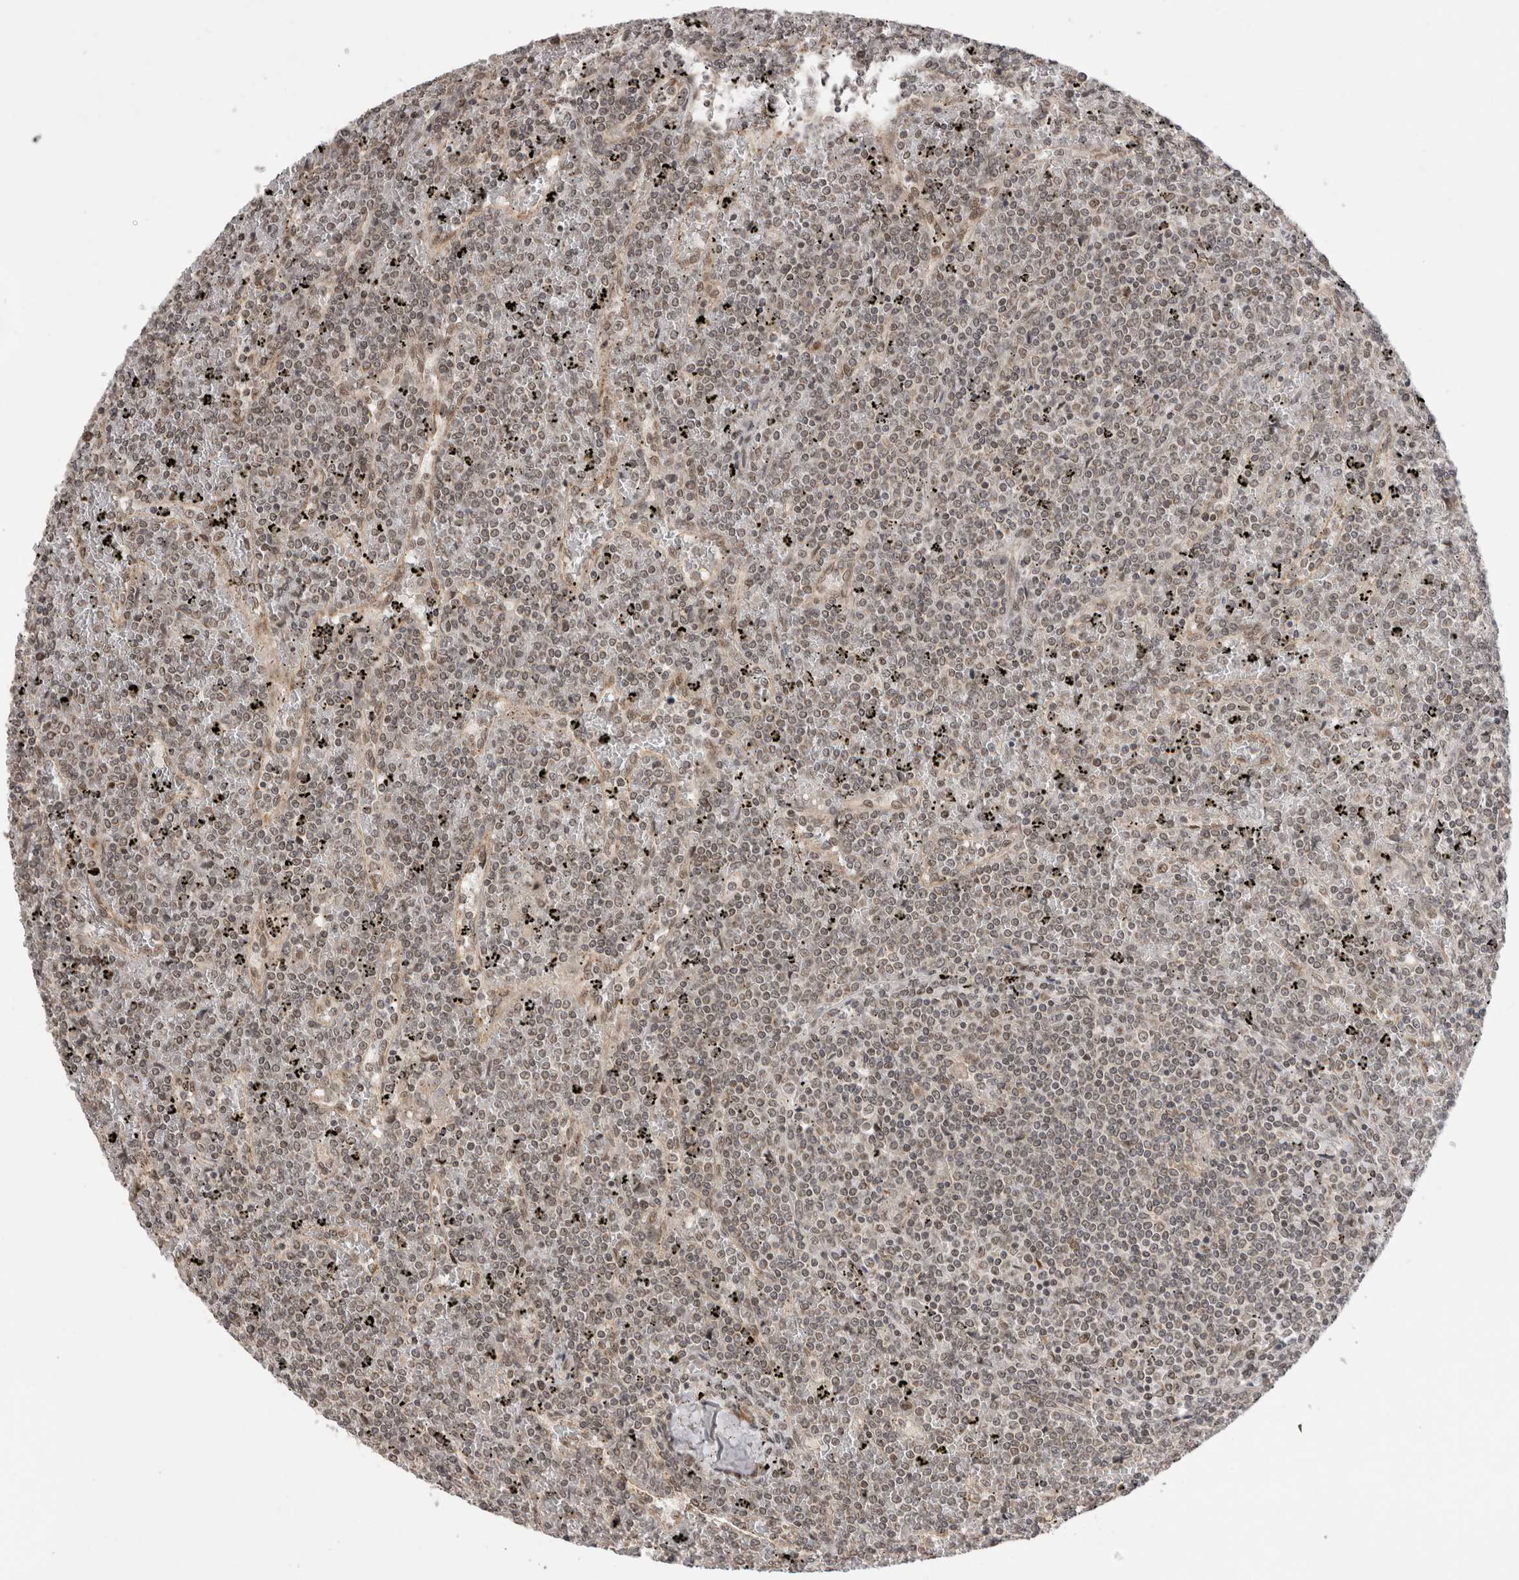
{"staining": {"intensity": "weak", "quantity": ">75%", "location": "nuclear"}, "tissue": "lymphoma", "cell_type": "Tumor cells", "image_type": "cancer", "snomed": [{"axis": "morphology", "description": "Malignant lymphoma, non-Hodgkin's type, Low grade"}, {"axis": "topography", "description": "Spleen"}], "caption": "The micrograph demonstrates a brown stain indicating the presence of a protein in the nuclear of tumor cells in lymphoma.", "gene": "TMEM65", "patient": {"sex": "female", "age": 19}}